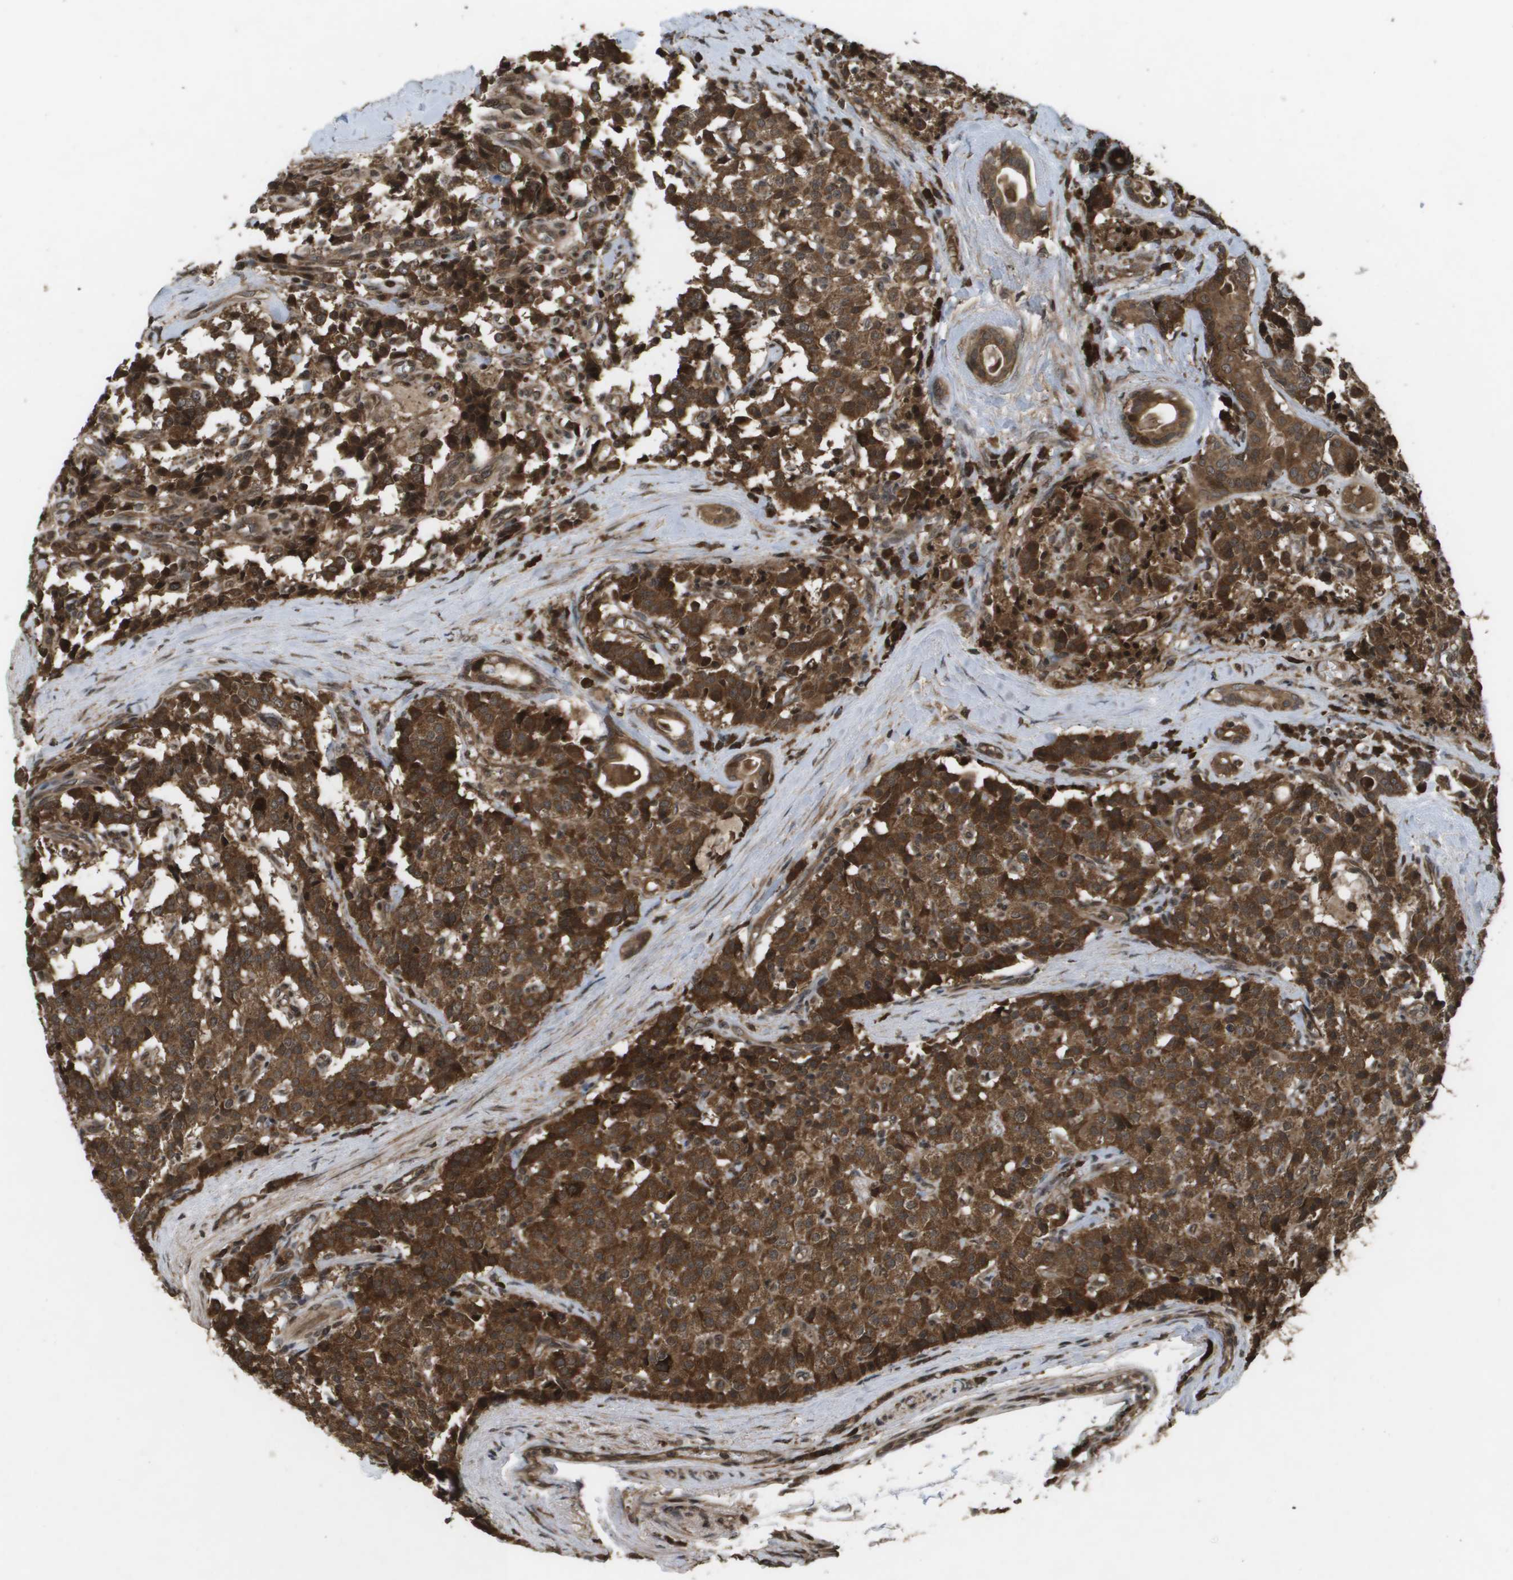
{"staining": {"intensity": "strong", "quantity": ">75%", "location": "cytoplasmic/membranous,nuclear"}, "tissue": "carcinoid", "cell_type": "Tumor cells", "image_type": "cancer", "snomed": [{"axis": "morphology", "description": "Carcinoid, malignant, NOS"}, {"axis": "topography", "description": "Lung"}], "caption": "A micrograph of carcinoid (malignant) stained for a protein demonstrates strong cytoplasmic/membranous and nuclear brown staining in tumor cells.", "gene": "KIF11", "patient": {"sex": "male", "age": 30}}